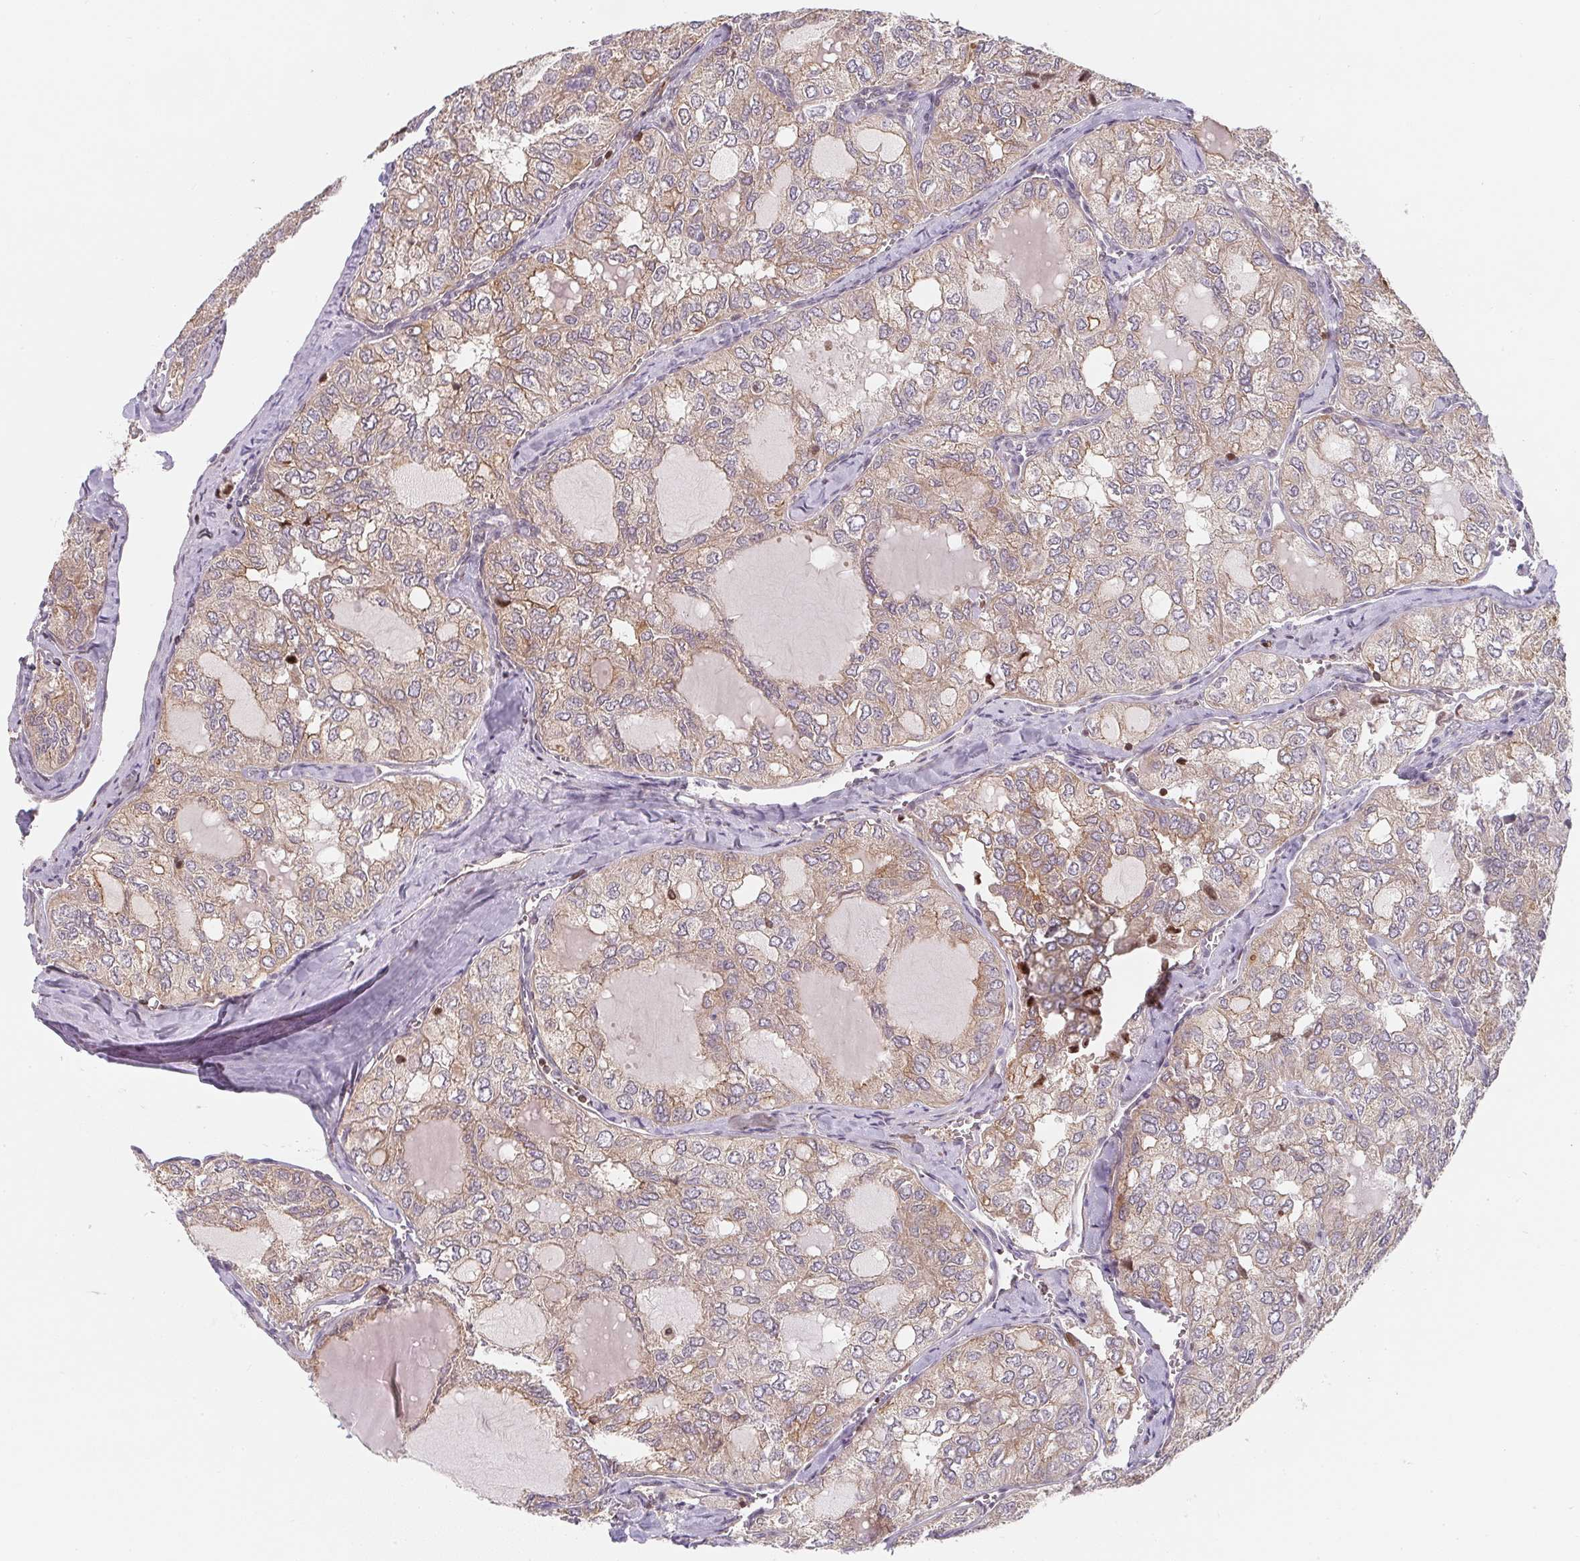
{"staining": {"intensity": "weak", "quantity": "<25%", "location": "cytoplasmic/membranous"}, "tissue": "thyroid cancer", "cell_type": "Tumor cells", "image_type": "cancer", "snomed": [{"axis": "morphology", "description": "Follicular adenoma carcinoma, NOS"}, {"axis": "topography", "description": "Thyroid gland"}], "caption": "Immunohistochemistry of human thyroid cancer (follicular adenoma carcinoma) exhibits no expression in tumor cells. (Brightfield microscopy of DAB (3,3'-diaminobenzidine) immunohistochemistry at high magnification).", "gene": "ANKRD13A", "patient": {"sex": "male", "age": 75}}